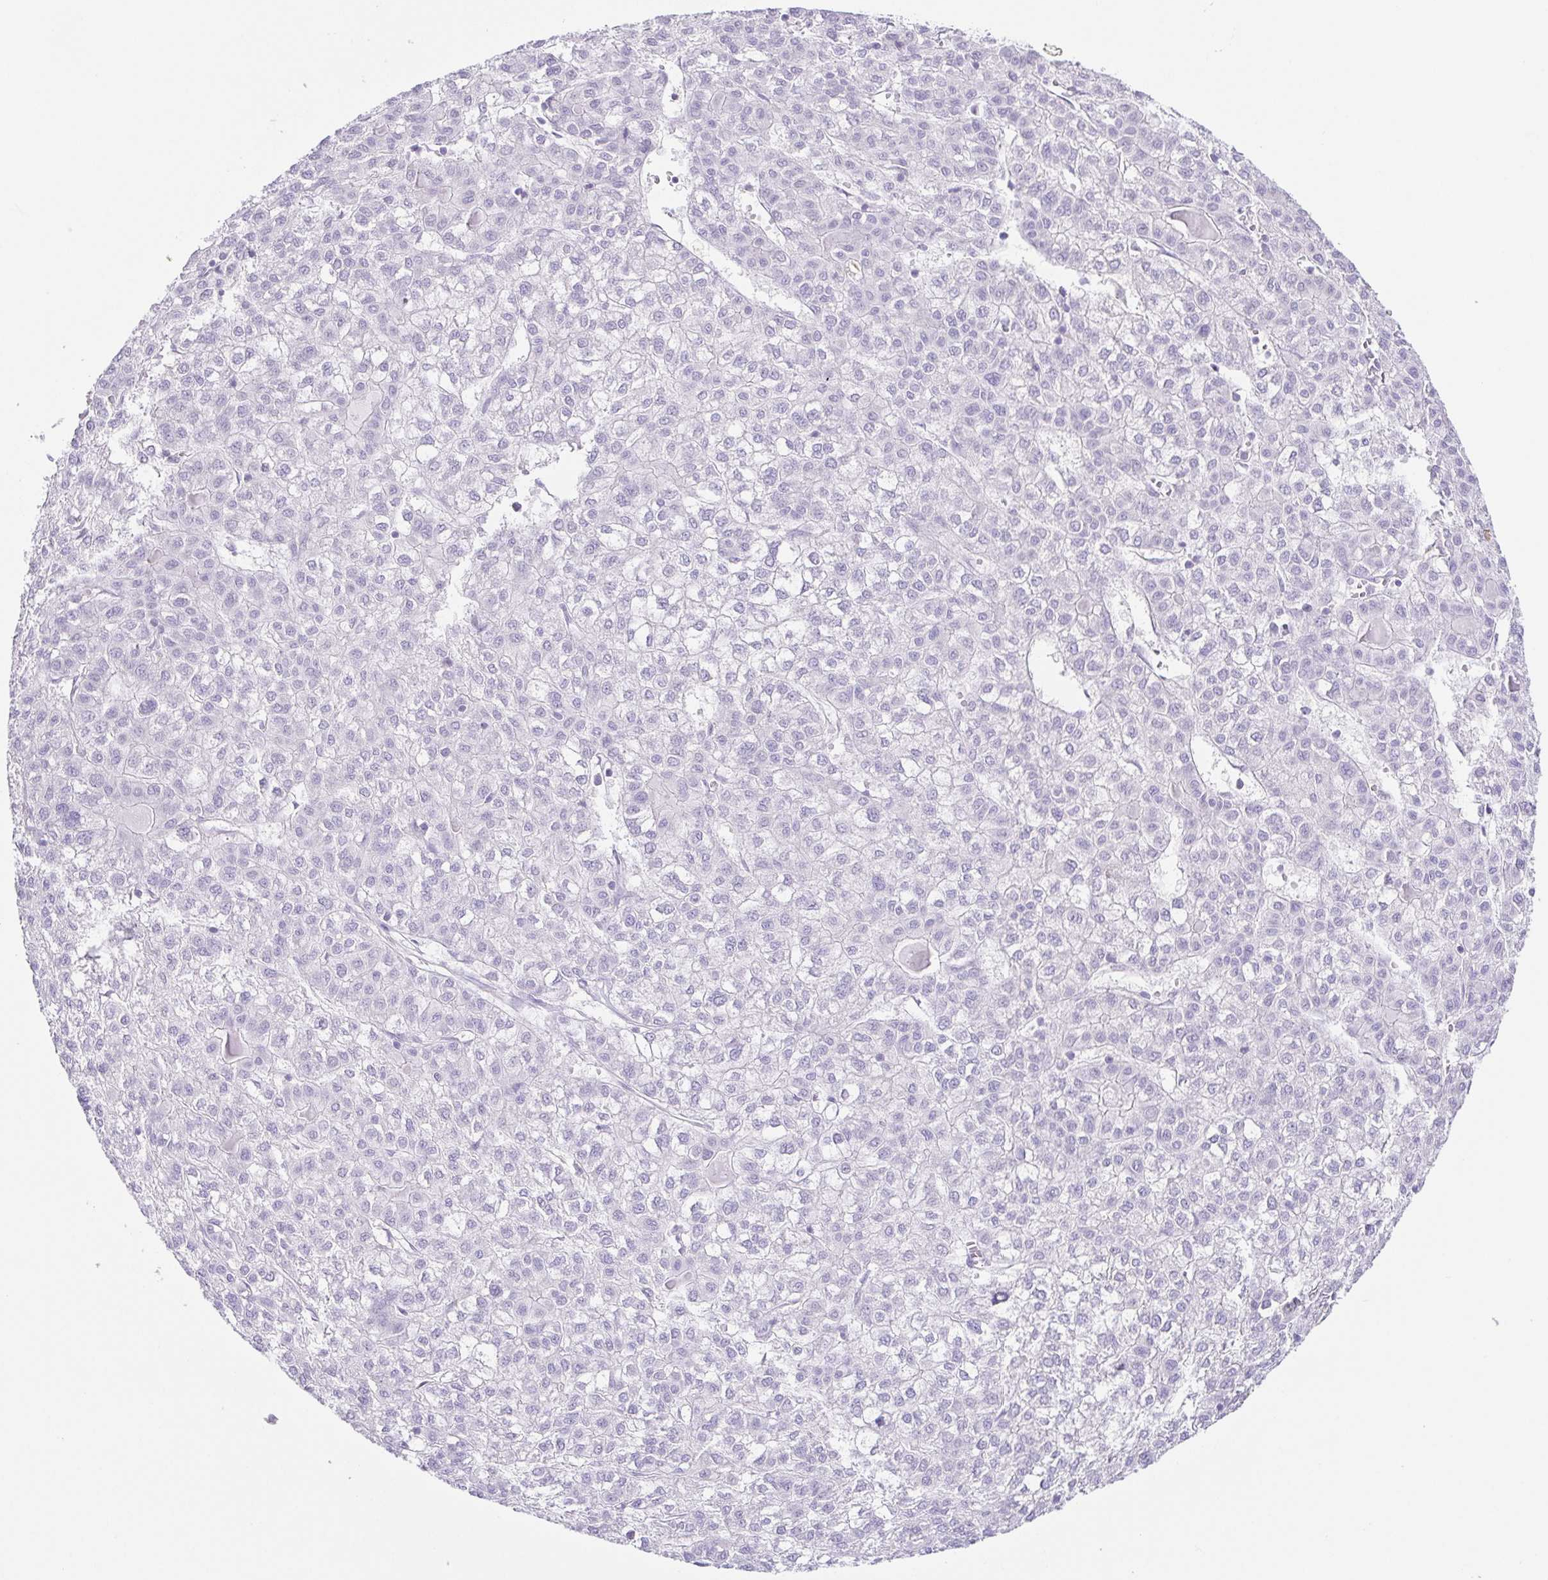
{"staining": {"intensity": "negative", "quantity": "none", "location": "none"}, "tissue": "liver cancer", "cell_type": "Tumor cells", "image_type": "cancer", "snomed": [{"axis": "morphology", "description": "Carcinoma, Hepatocellular, NOS"}, {"axis": "topography", "description": "Liver"}], "caption": "Tumor cells show no significant protein staining in hepatocellular carcinoma (liver).", "gene": "KRTDAP", "patient": {"sex": "female", "age": 43}}